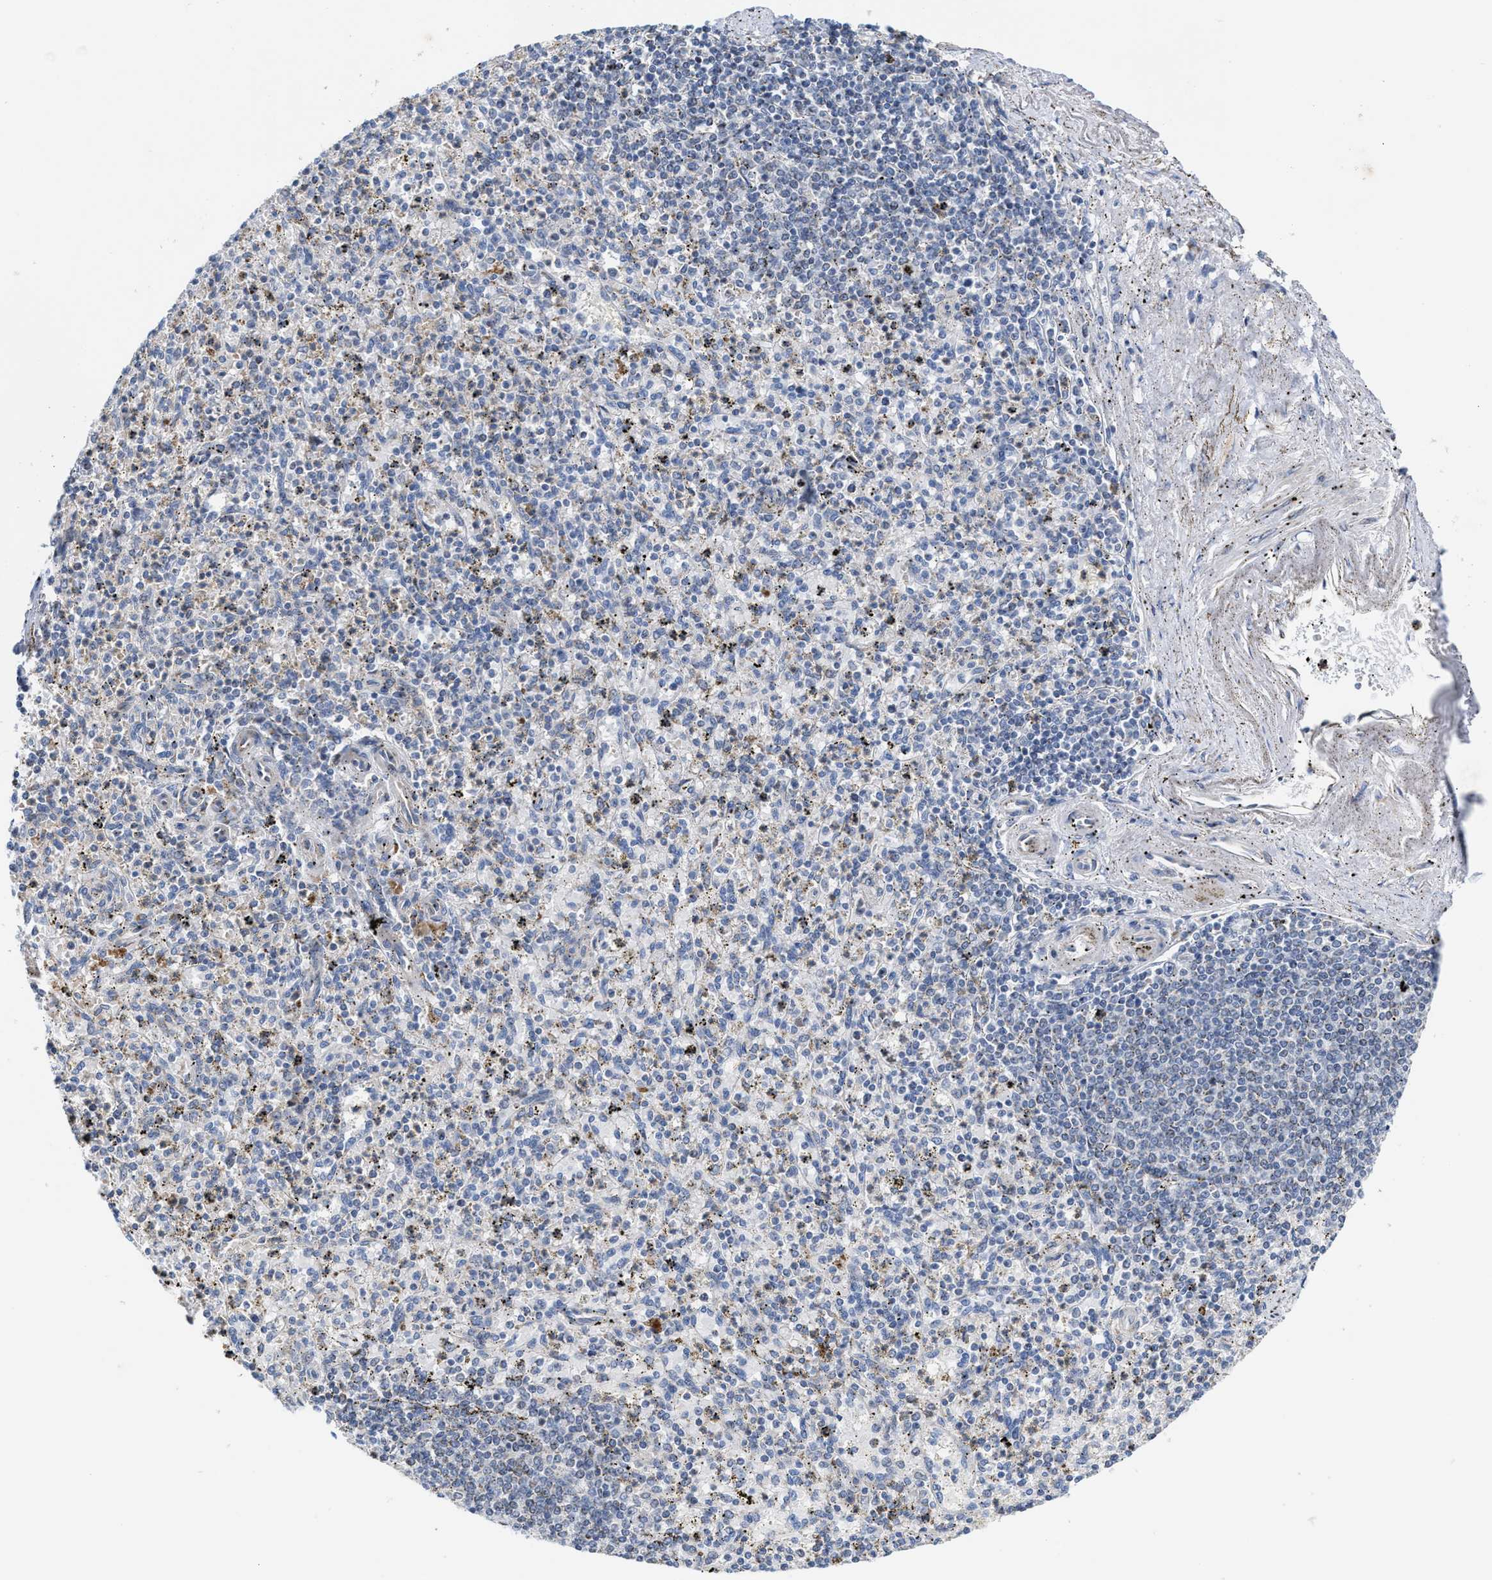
{"staining": {"intensity": "negative", "quantity": "none", "location": "none"}, "tissue": "spleen", "cell_type": "Cells in red pulp", "image_type": "normal", "snomed": [{"axis": "morphology", "description": "Normal tissue, NOS"}, {"axis": "topography", "description": "Spleen"}], "caption": "The IHC image has no significant staining in cells in red pulp of spleen. (DAB (3,3'-diaminobenzidine) IHC with hematoxylin counter stain).", "gene": "JAG1", "patient": {"sex": "male", "age": 72}}